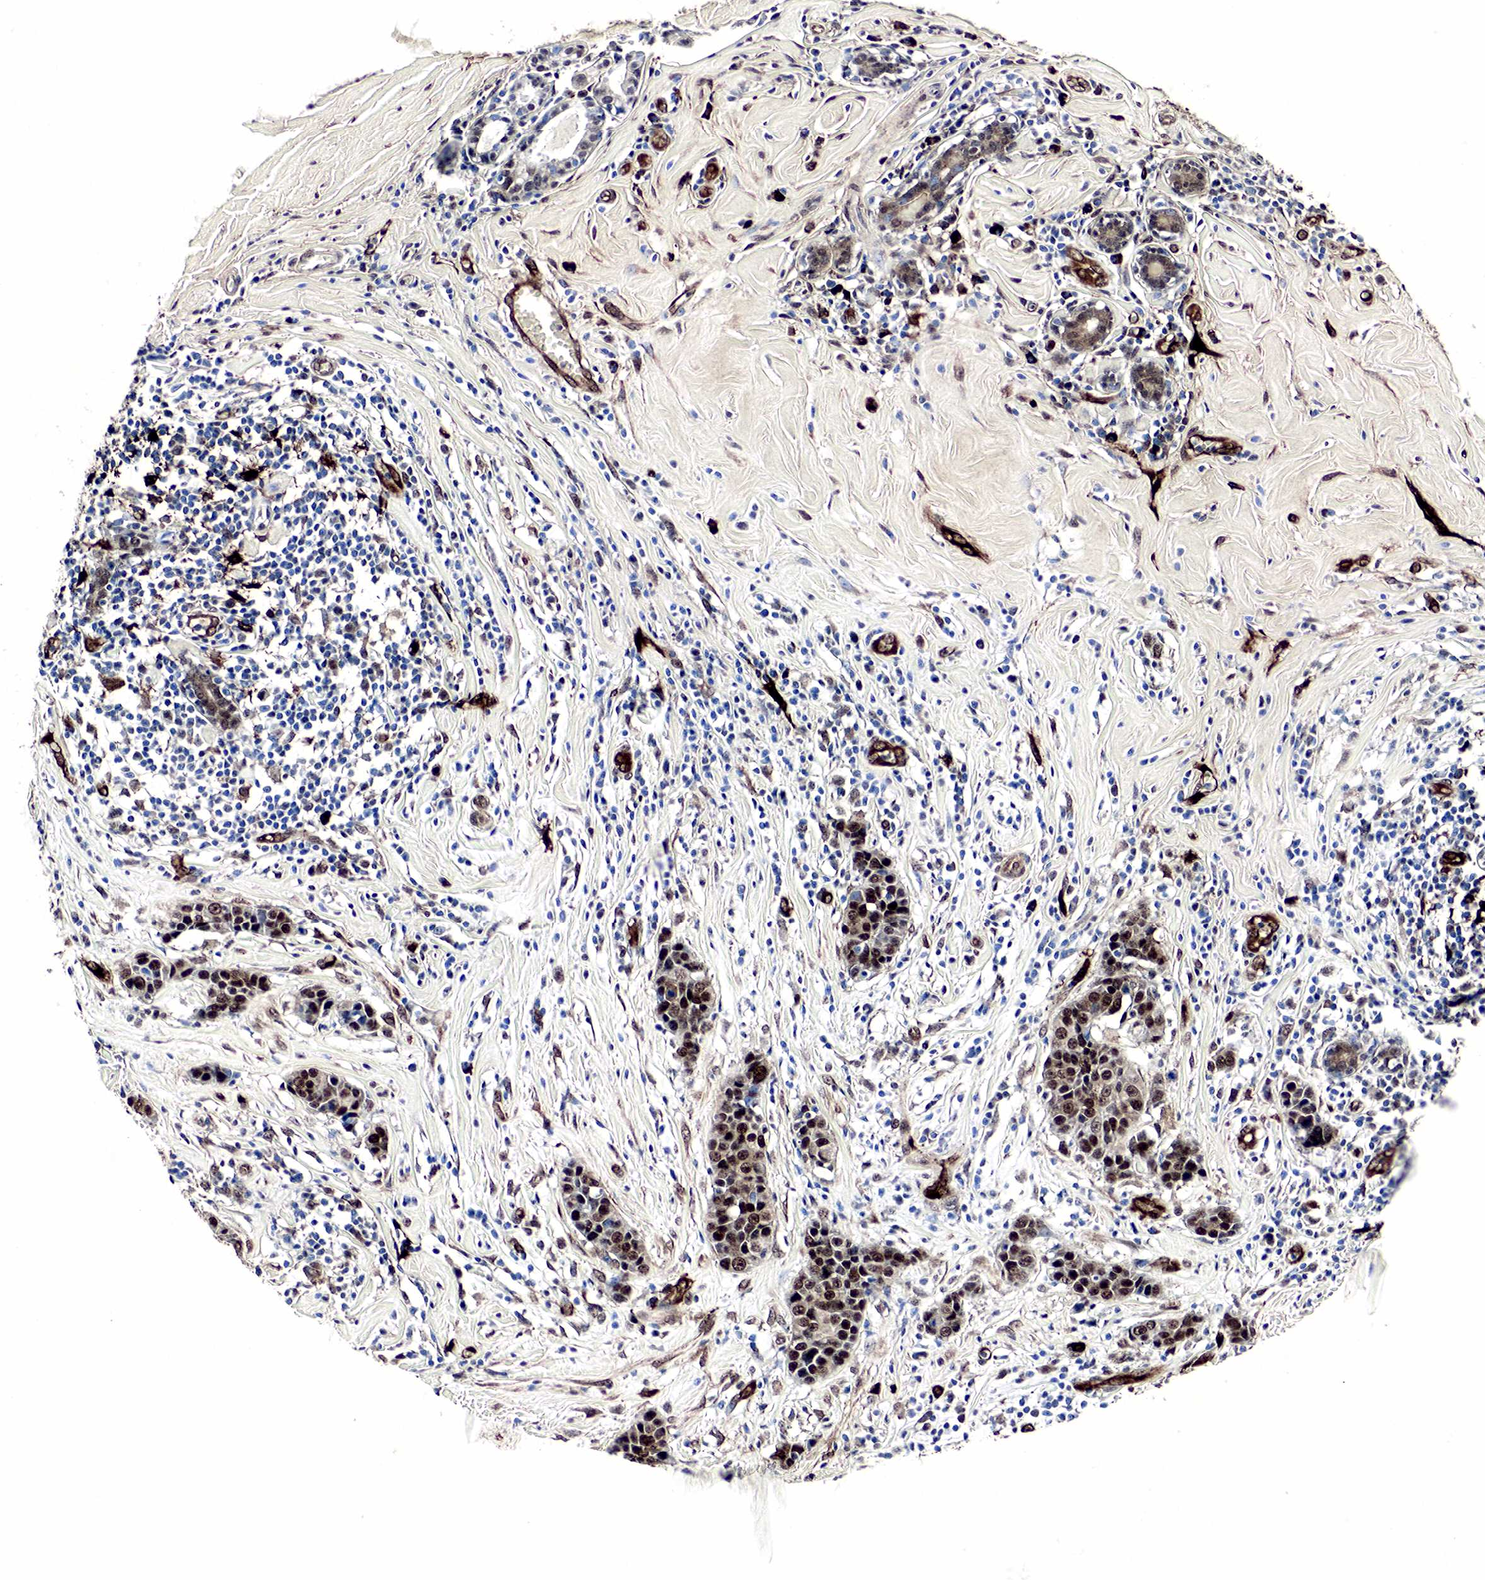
{"staining": {"intensity": "strong", "quantity": ">75%", "location": "cytoplasmic/membranous,nuclear"}, "tissue": "breast cancer", "cell_type": "Tumor cells", "image_type": "cancer", "snomed": [{"axis": "morphology", "description": "Duct carcinoma"}, {"axis": "topography", "description": "Breast"}], "caption": "Immunohistochemical staining of breast cancer shows strong cytoplasmic/membranous and nuclear protein staining in approximately >75% of tumor cells.", "gene": "SPIN1", "patient": {"sex": "female", "age": 55}}